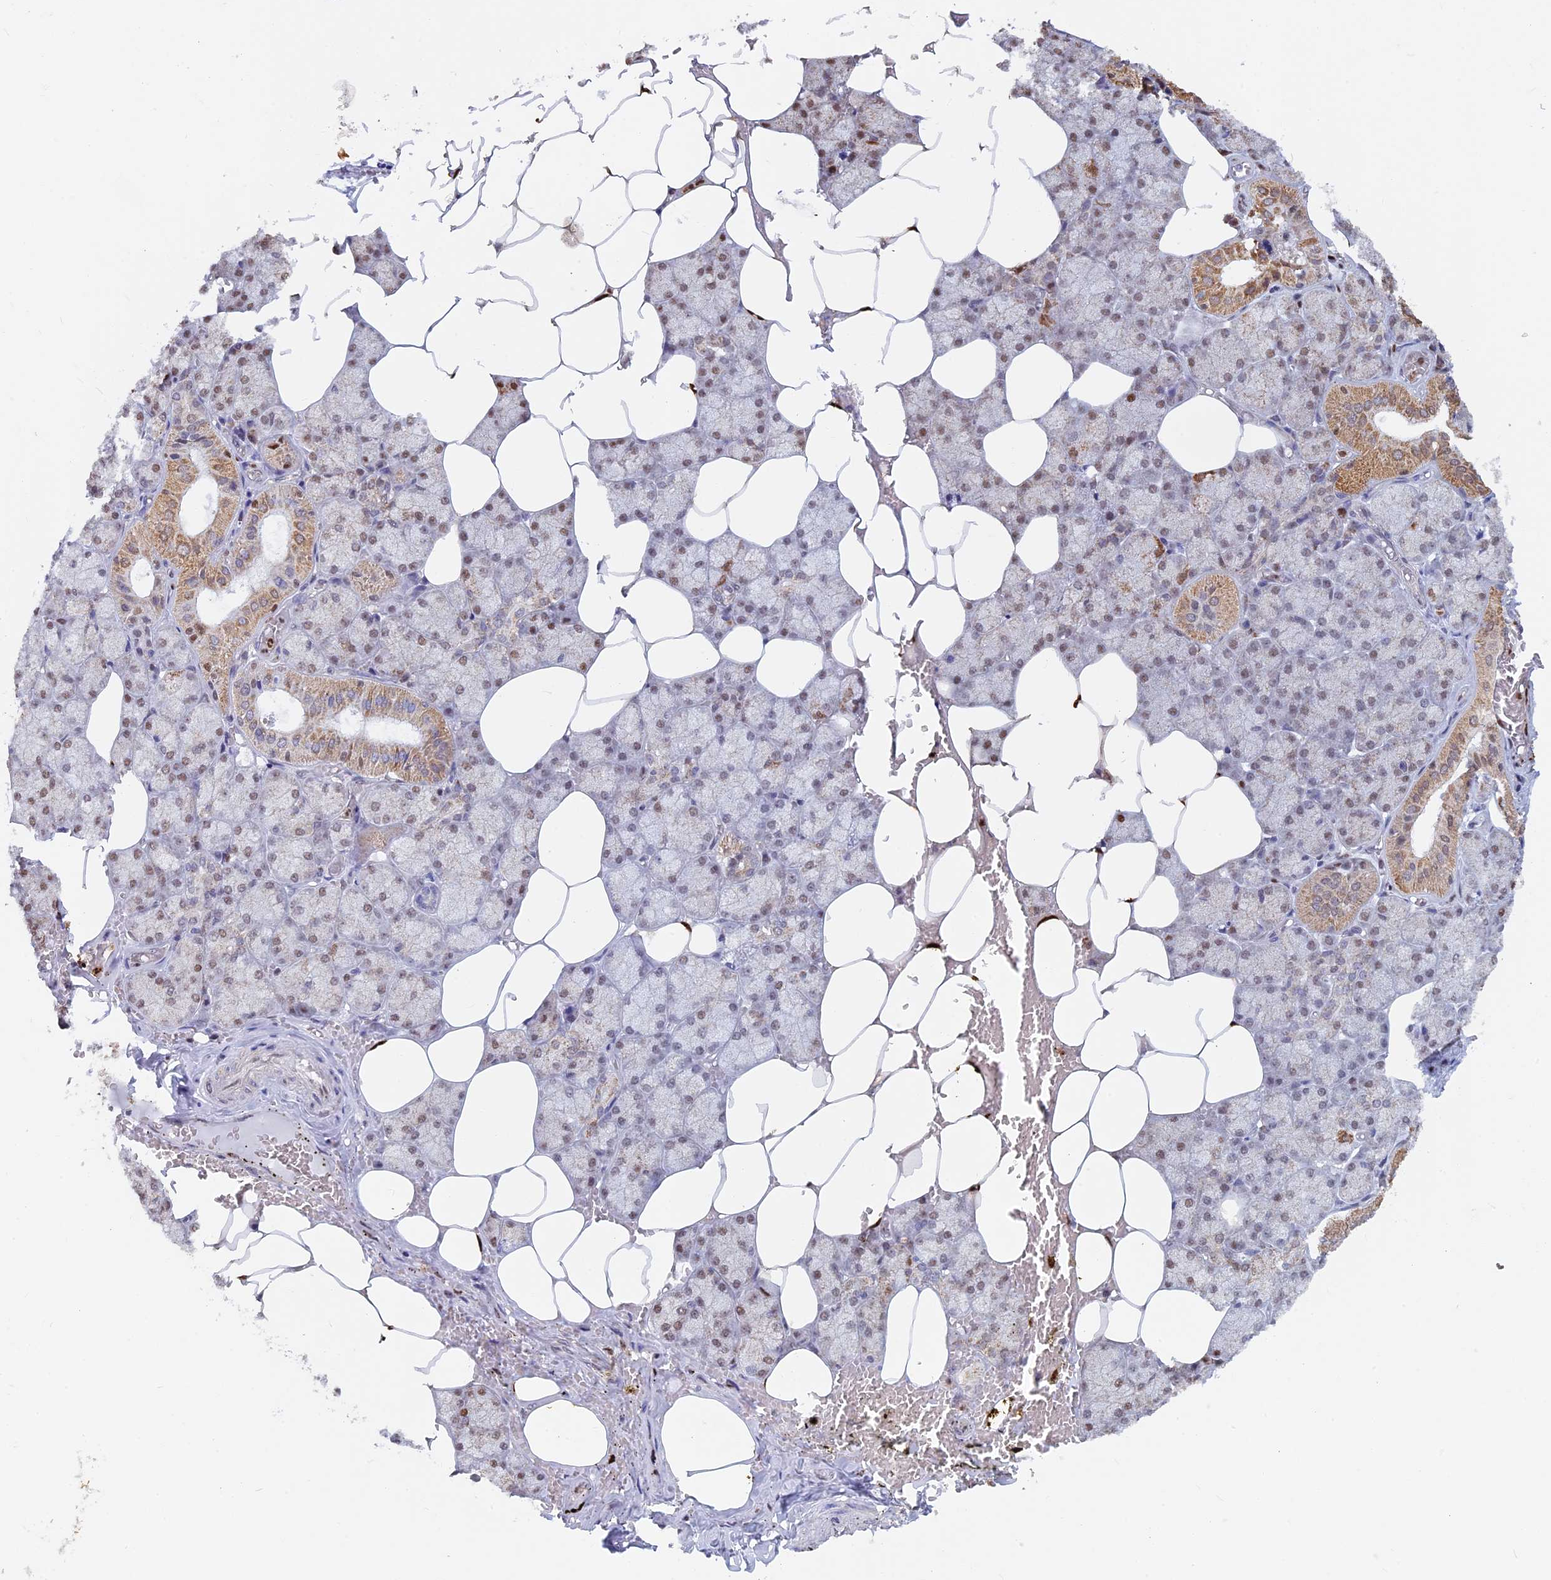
{"staining": {"intensity": "moderate", "quantity": "25%-75%", "location": "cytoplasmic/membranous,nuclear"}, "tissue": "salivary gland", "cell_type": "Glandular cells", "image_type": "normal", "snomed": [{"axis": "morphology", "description": "Normal tissue, NOS"}, {"axis": "topography", "description": "Salivary gland"}], "caption": "Glandular cells demonstrate moderate cytoplasmic/membranous,nuclear staining in approximately 25%-75% of cells in normal salivary gland. The protein of interest is stained brown, and the nuclei are stained in blue (DAB IHC with brightfield microscopy, high magnification).", "gene": "ACSS1", "patient": {"sex": "male", "age": 62}}